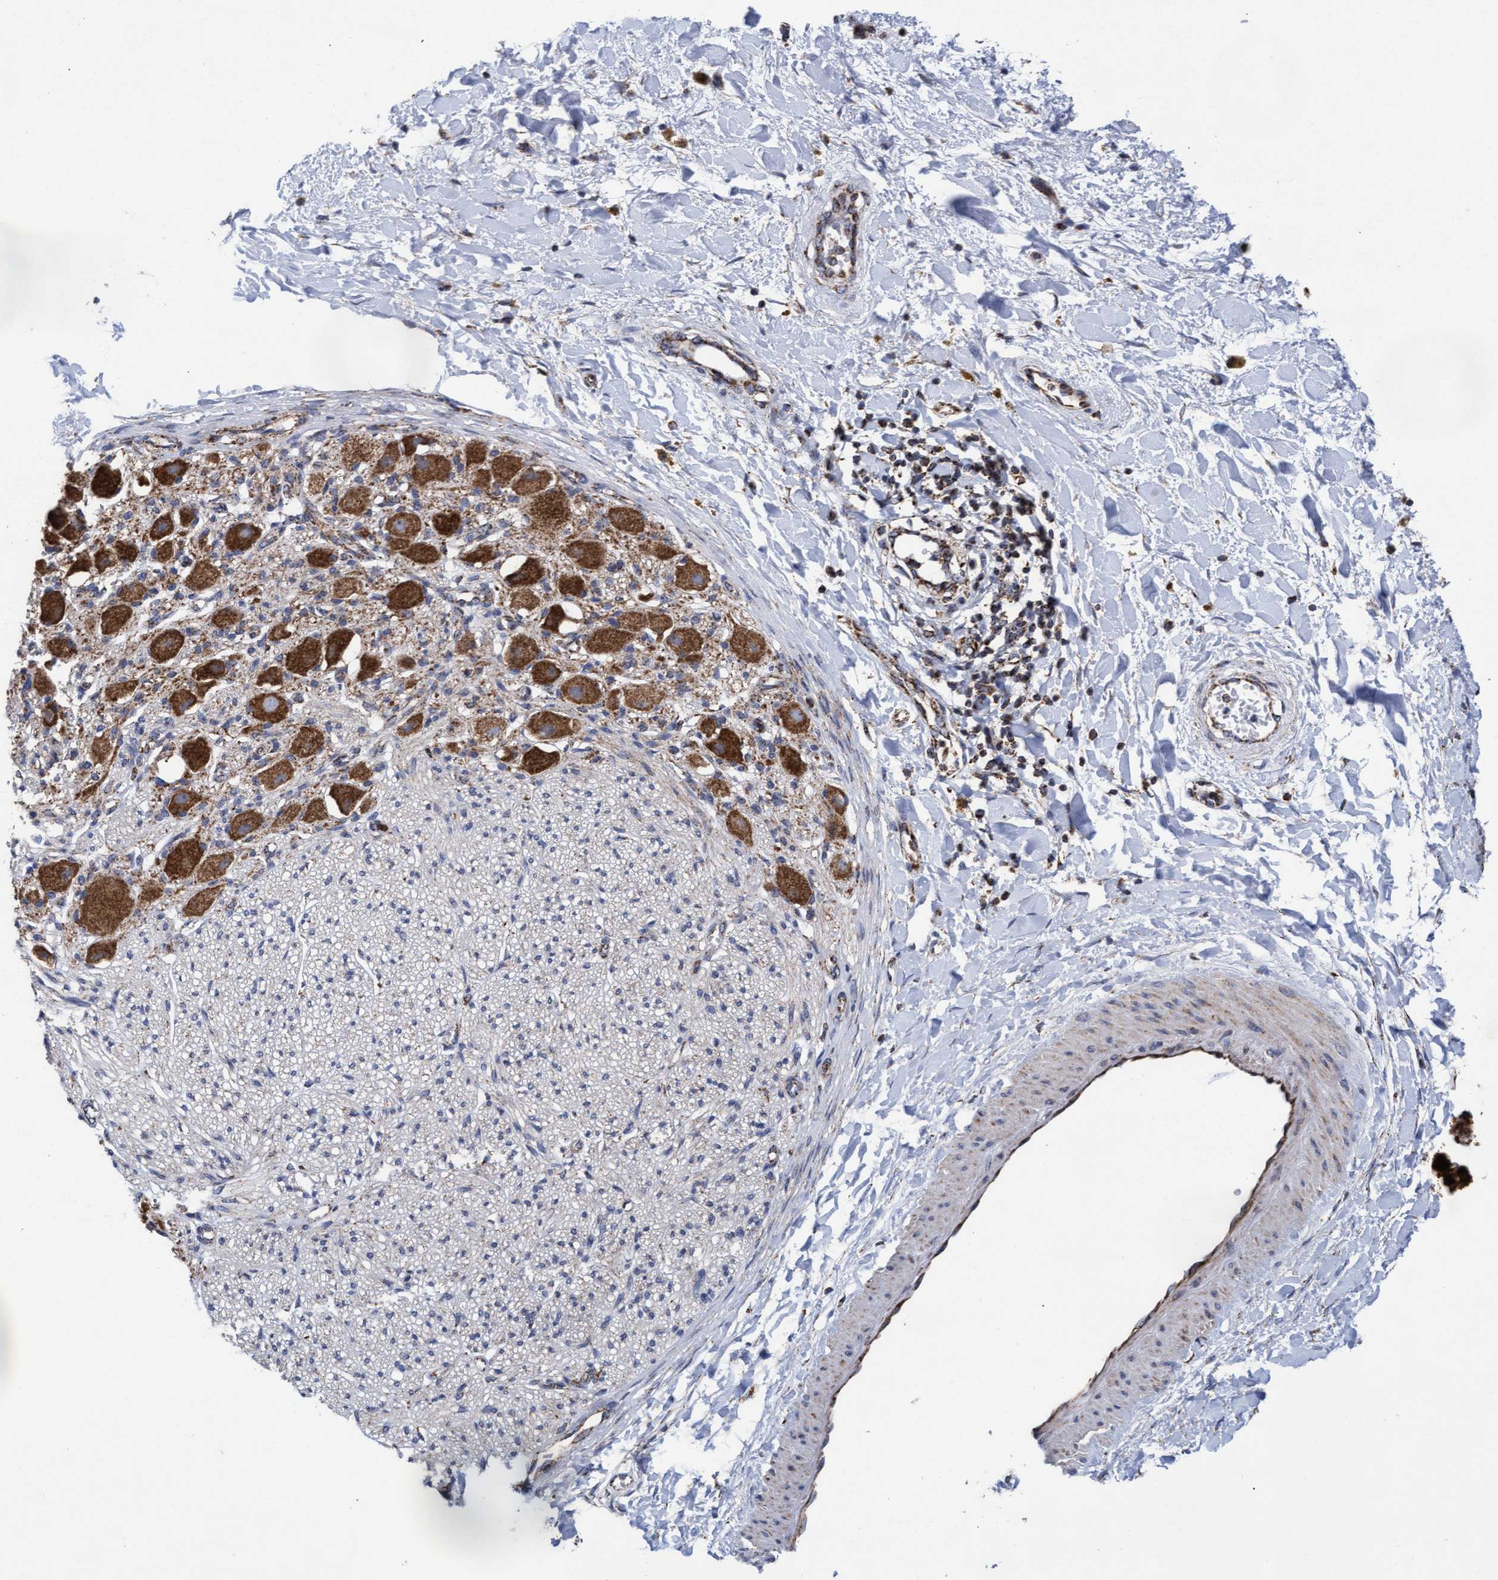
{"staining": {"intensity": "negative", "quantity": "none", "location": "none"}, "tissue": "adipose tissue", "cell_type": "Adipocytes", "image_type": "normal", "snomed": [{"axis": "morphology", "description": "Normal tissue, NOS"}, {"axis": "topography", "description": "Kidney"}, {"axis": "topography", "description": "Peripheral nerve tissue"}], "caption": "Adipose tissue was stained to show a protein in brown. There is no significant positivity in adipocytes. (DAB immunohistochemistry (IHC), high magnification).", "gene": "MRPL38", "patient": {"sex": "male", "age": 7}}